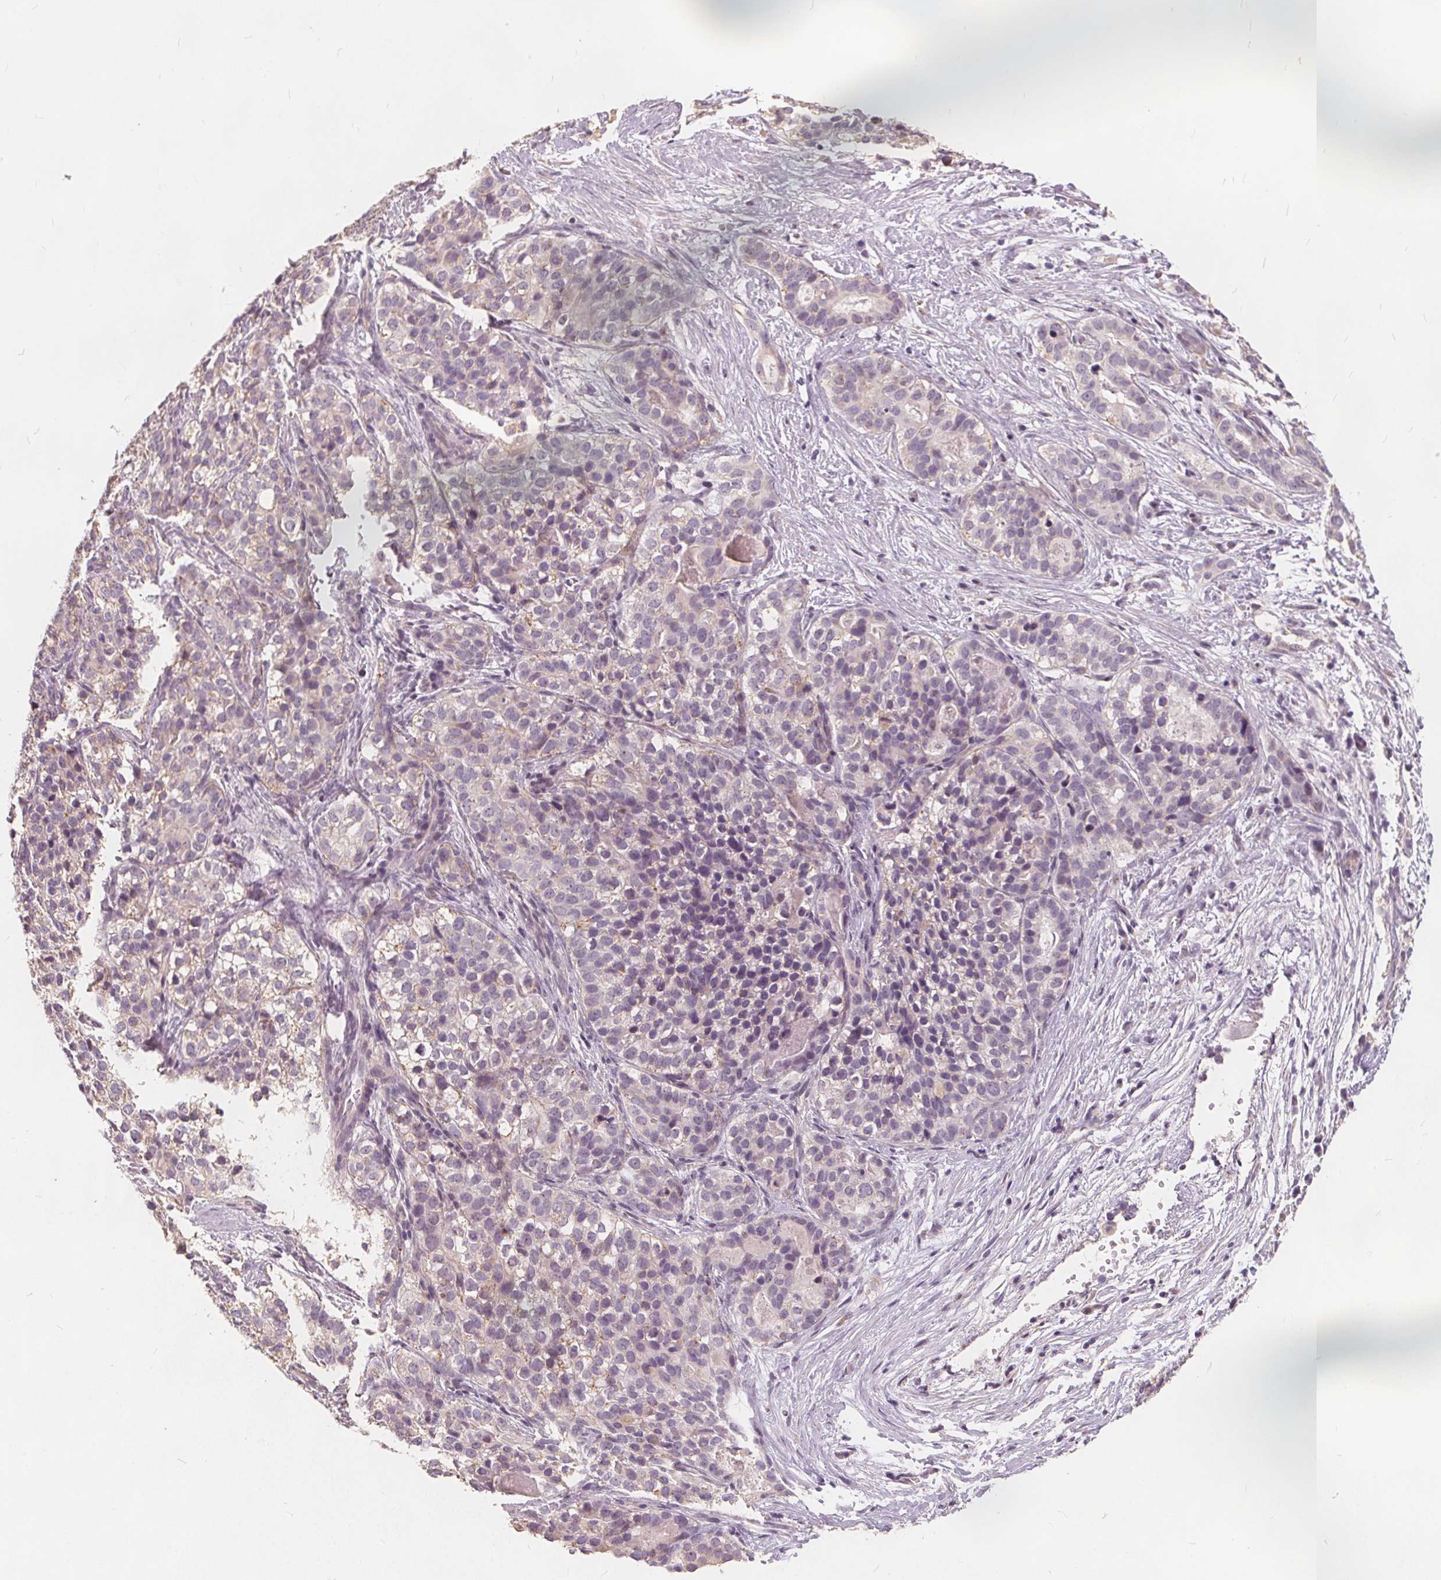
{"staining": {"intensity": "negative", "quantity": "none", "location": "none"}, "tissue": "liver cancer", "cell_type": "Tumor cells", "image_type": "cancer", "snomed": [{"axis": "morphology", "description": "Cholangiocarcinoma"}, {"axis": "topography", "description": "Liver"}], "caption": "The immunohistochemistry (IHC) image has no significant expression in tumor cells of liver cancer tissue. Brightfield microscopy of IHC stained with DAB (brown) and hematoxylin (blue), captured at high magnification.", "gene": "DRC3", "patient": {"sex": "male", "age": 56}}